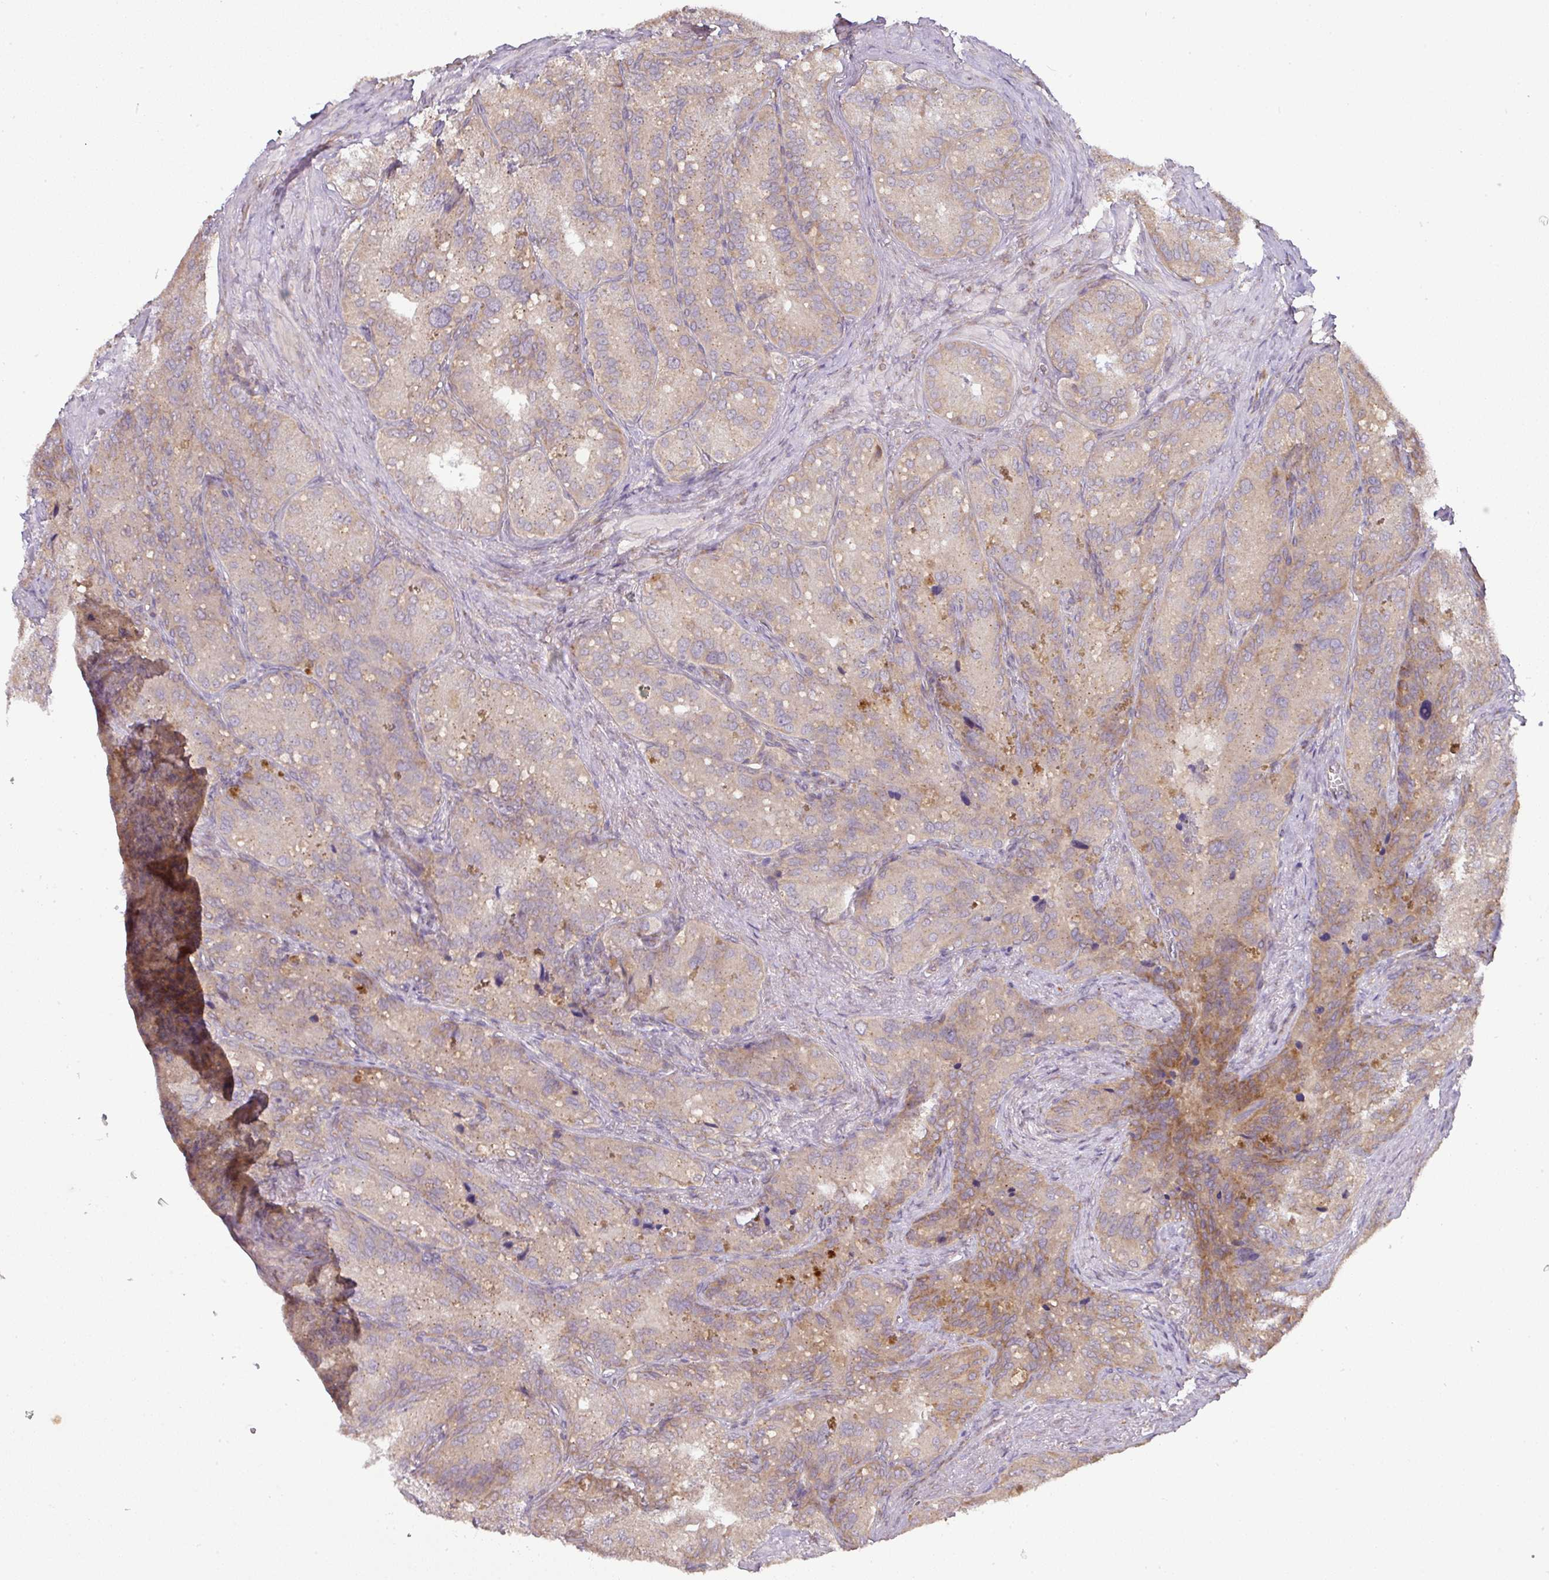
{"staining": {"intensity": "moderate", "quantity": ">75%", "location": "cytoplasmic/membranous"}, "tissue": "seminal vesicle", "cell_type": "Glandular cells", "image_type": "normal", "snomed": [{"axis": "morphology", "description": "Normal tissue, NOS"}, {"axis": "topography", "description": "Seminal veicle"}], "caption": "A photomicrograph showing moderate cytoplasmic/membranous staining in approximately >75% of glandular cells in unremarkable seminal vesicle, as visualized by brown immunohistochemical staining.", "gene": "GALP", "patient": {"sex": "male", "age": 69}}